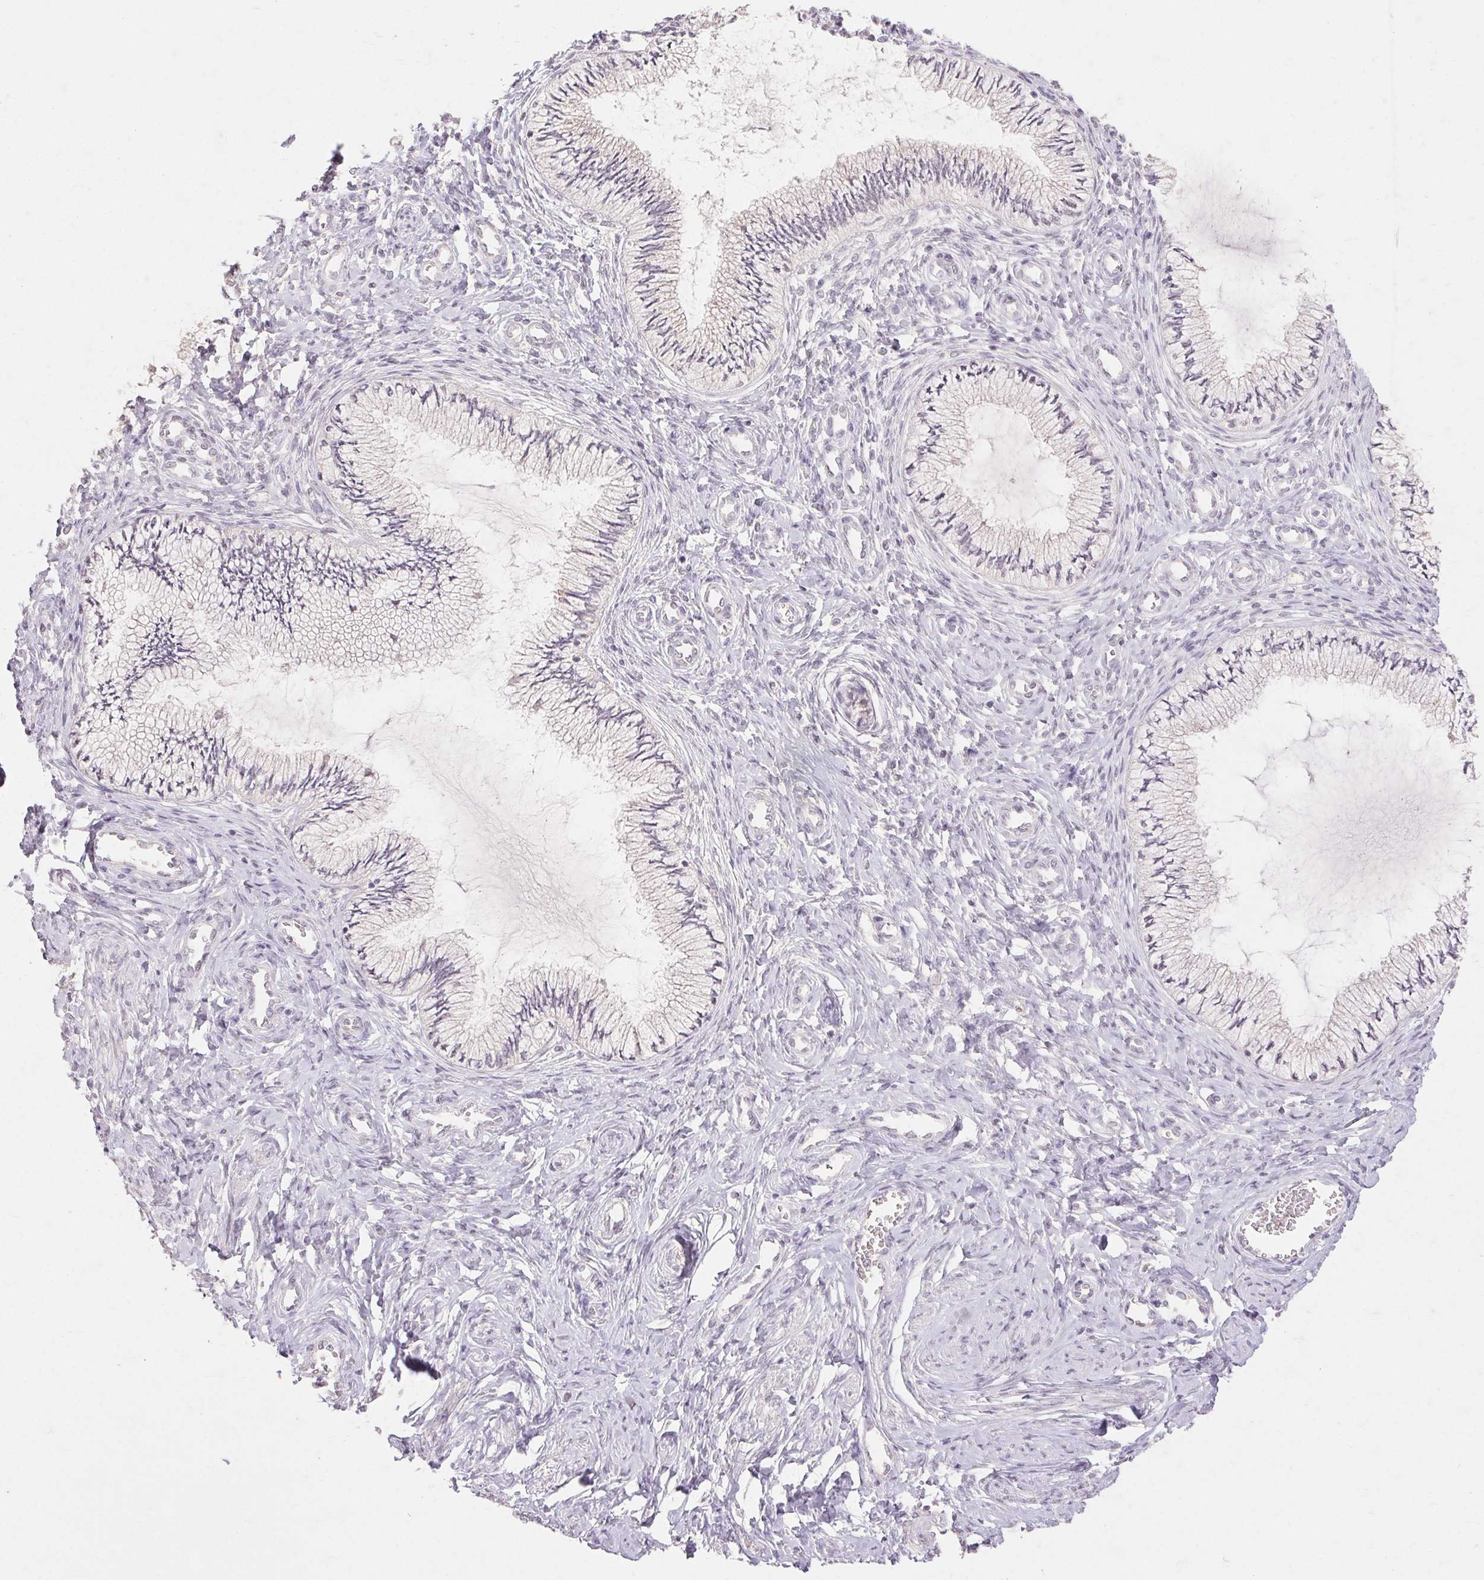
{"staining": {"intensity": "negative", "quantity": "none", "location": "none"}, "tissue": "cervix", "cell_type": "Glandular cells", "image_type": "normal", "snomed": [{"axis": "morphology", "description": "Normal tissue, NOS"}, {"axis": "topography", "description": "Cervix"}], "caption": "High power microscopy image of an immunohistochemistry (IHC) photomicrograph of normal cervix, revealing no significant positivity in glandular cells. Nuclei are stained in blue.", "gene": "SKP2", "patient": {"sex": "female", "age": 24}}